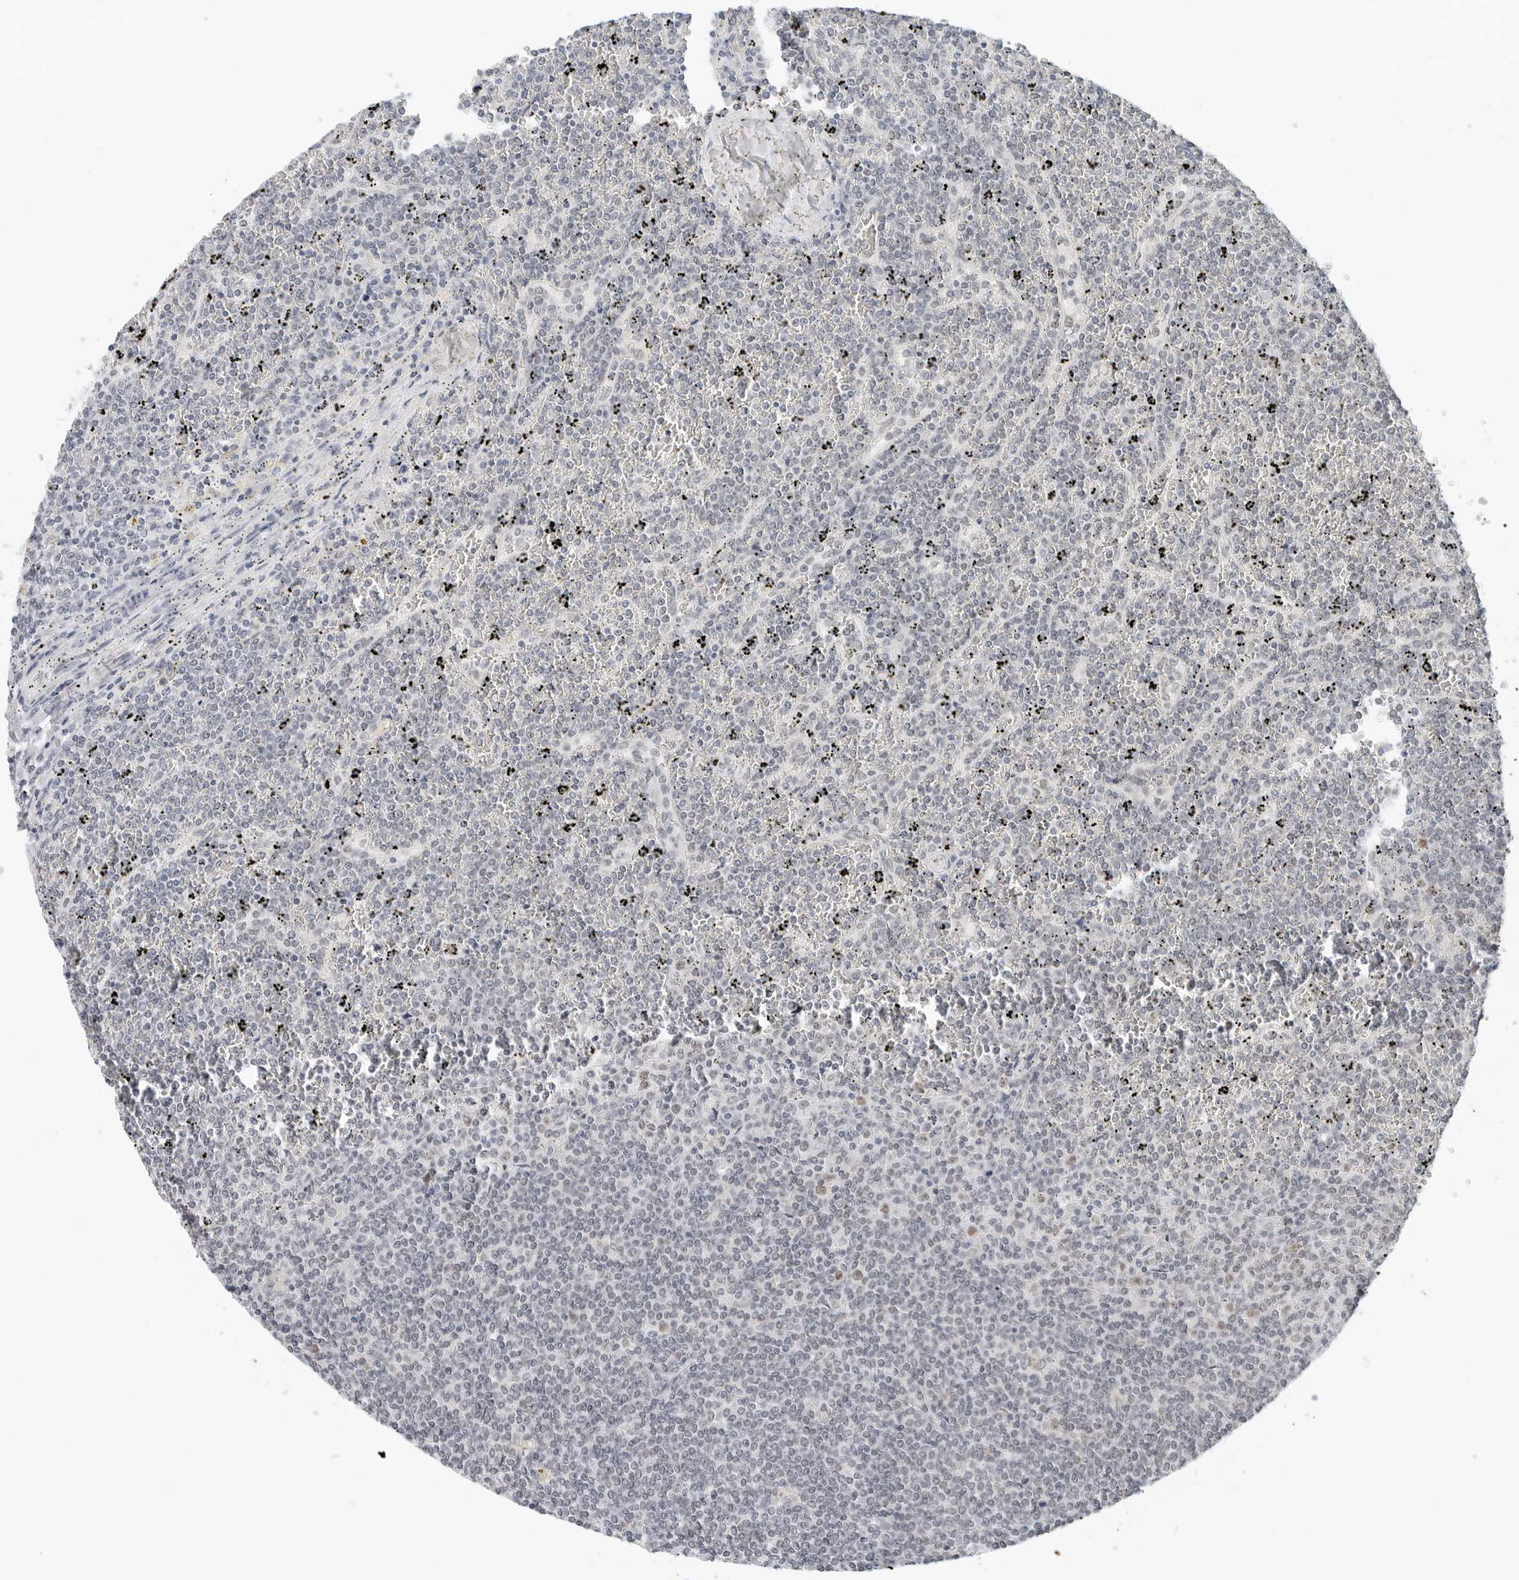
{"staining": {"intensity": "negative", "quantity": "none", "location": "none"}, "tissue": "lymphoma", "cell_type": "Tumor cells", "image_type": "cancer", "snomed": [{"axis": "morphology", "description": "Malignant lymphoma, non-Hodgkin's type, Low grade"}, {"axis": "topography", "description": "Spleen"}], "caption": "Tumor cells show no significant protein staining in low-grade malignant lymphoma, non-Hodgkin's type.", "gene": "TSEN2", "patient": {"sex": "female", "age": 19}}